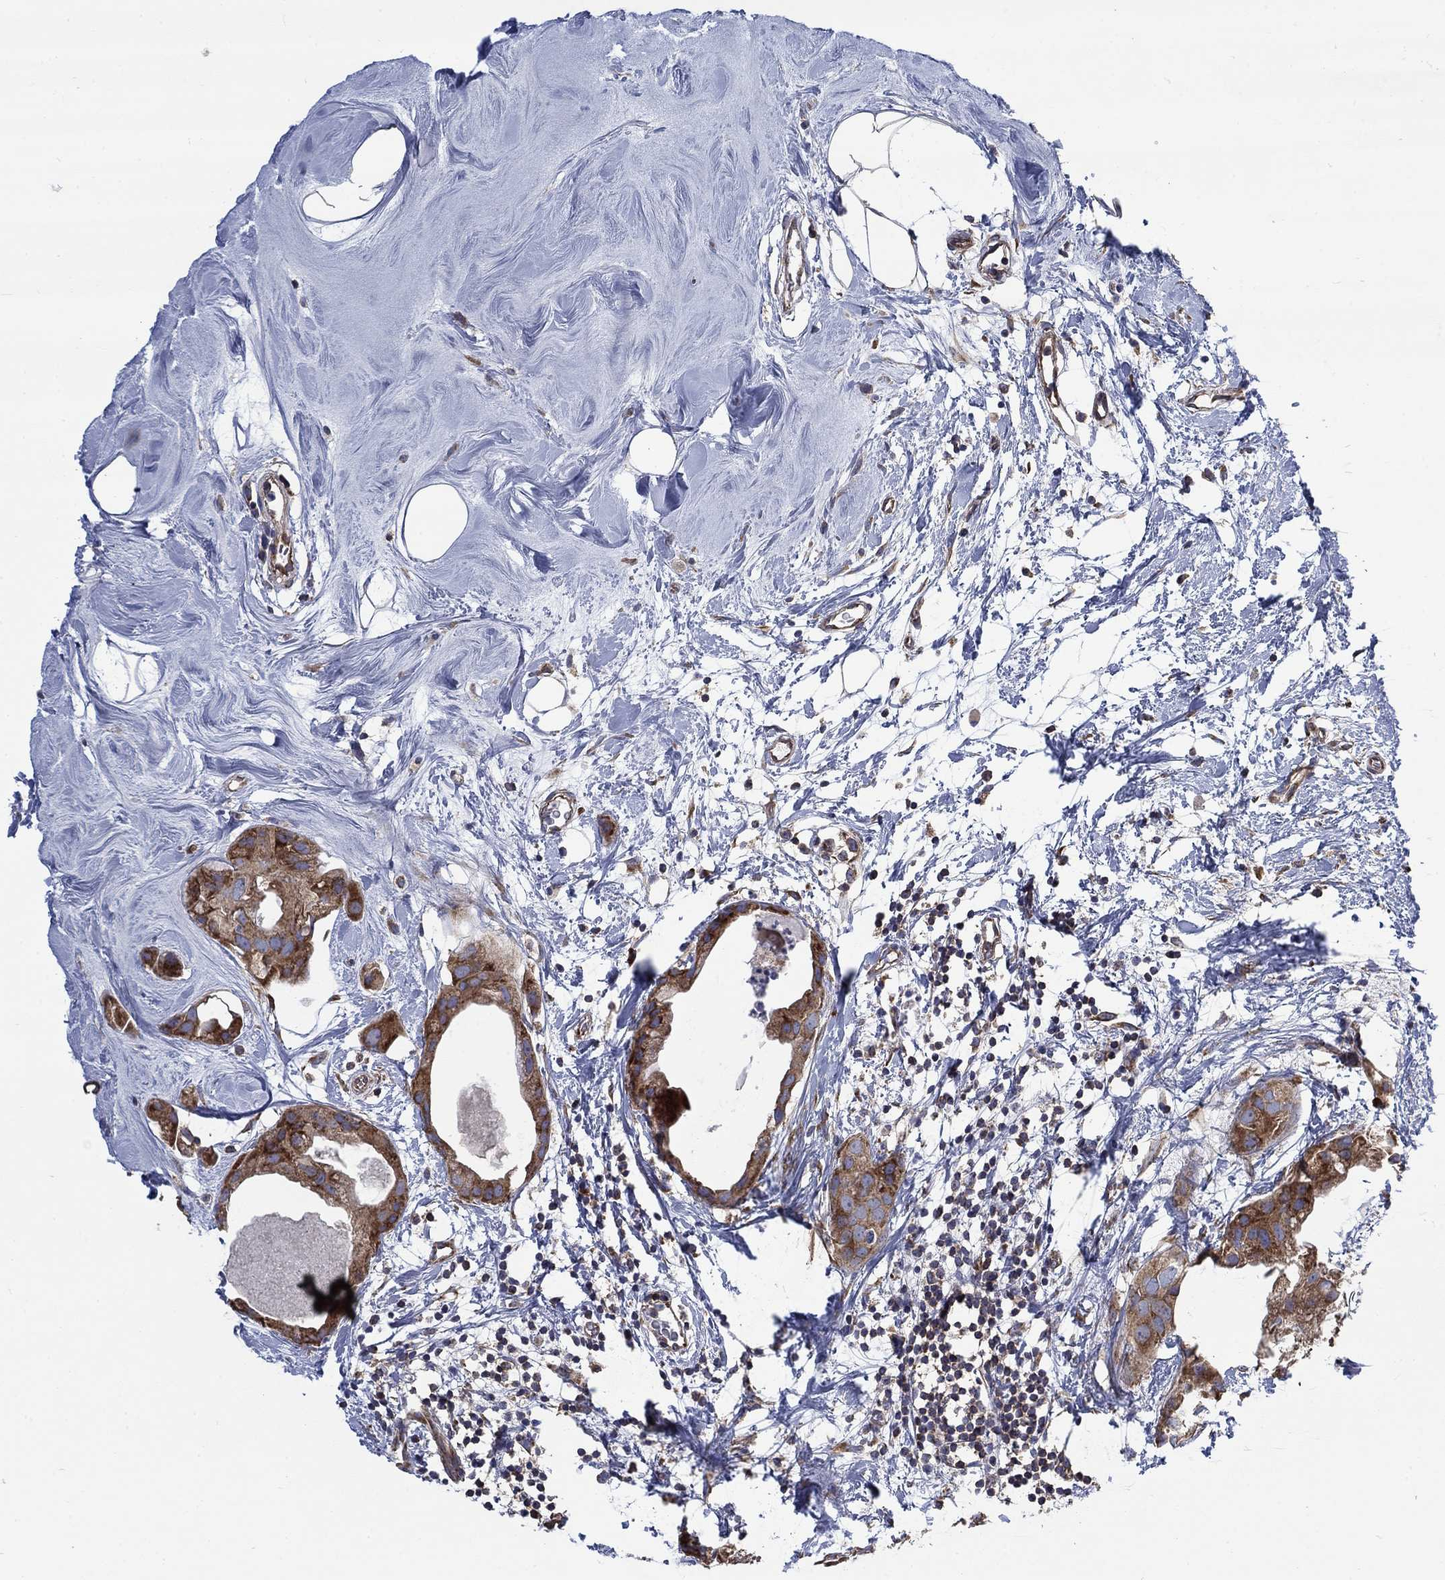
{"staining": {"intensity": "strong", "quantity": ">75%", "location": "cytoplasmic/membranous"}, "tissue": "breast cancer", "cell_type": "Tumor cells", "image_type": "cancer", "snomed": [{"axis": "morphology", "description": "Normal tissue, NOS"}, {"axis": "morphology", "description": "Duct carcinoma"}, {"axis": "topography", "description": "Breast"}], "caption": "IHC histopathology image of neoplastic tissue: human breast invasive ductal carcinoma stained using IHC demonstrates high levels of strong protein expression localized specifically in the cytoplasmic/membranous of tumor cells, appearing as a cytoplasmic/membranous brown color.", "gene": "RPLP0", "patient": {"sex": "female", "age": 40}}